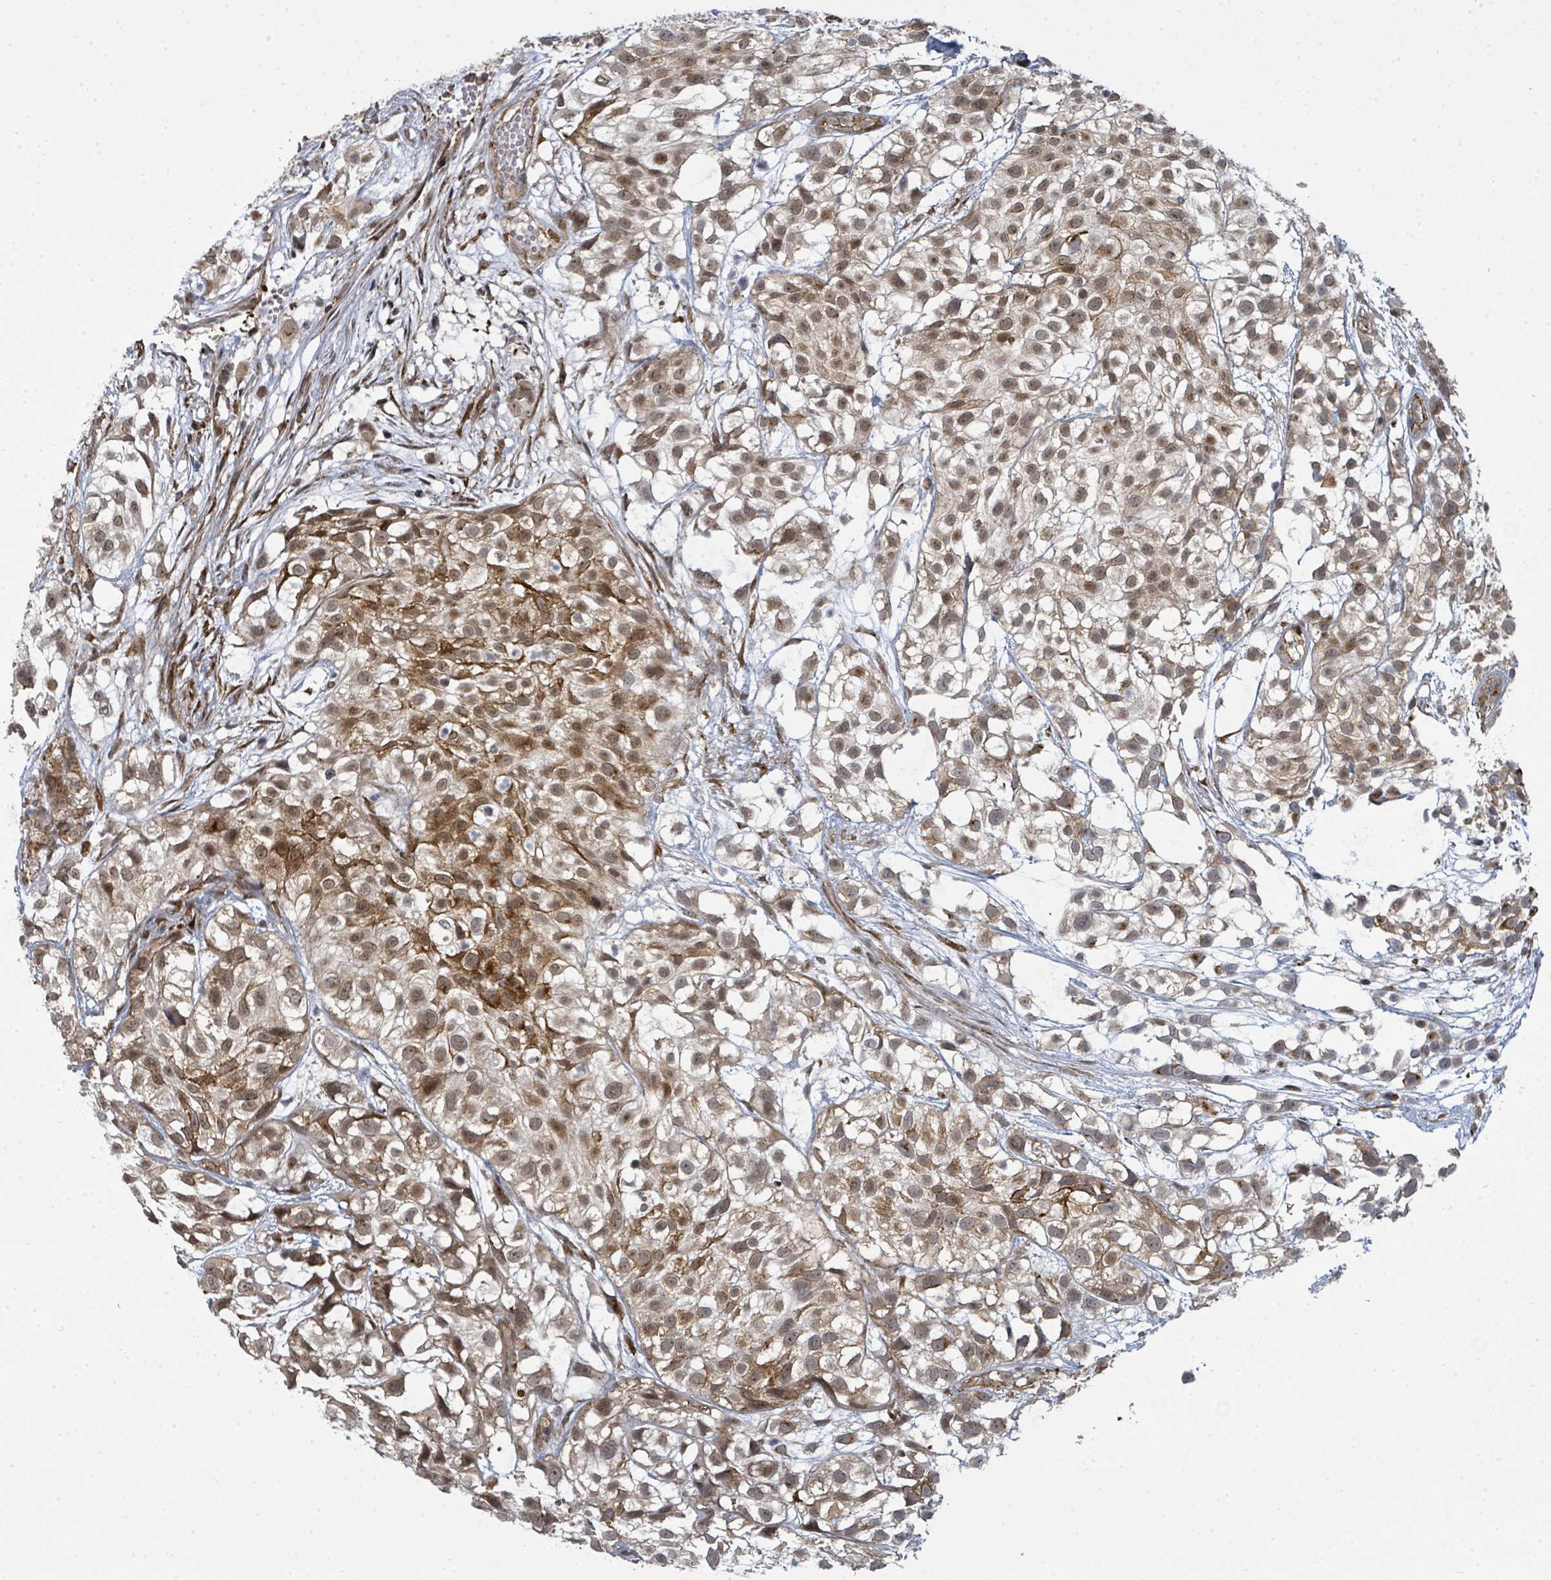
{"staining": {"intensity": "moderate", "quantity": "25%-75%", "location": "nuclear"}, "tissue": "urothelial cancer", "cell_type": "Tumor cells", "image_type": "cancer", "snomed": [{"axis": "morphology", "description": "Urothelial carcinoma, High grade"}, {"axis": "topography", "description": "Urinary bladder"}], "caption": "IHC image of human urothelial cancer stained for a protein (brown), which shows medium levels of moderate nuclear expression in about 25%-75% of tumor cells.", "gene": "PSMG2", "patient": {"sex": "male", "age": 56}}